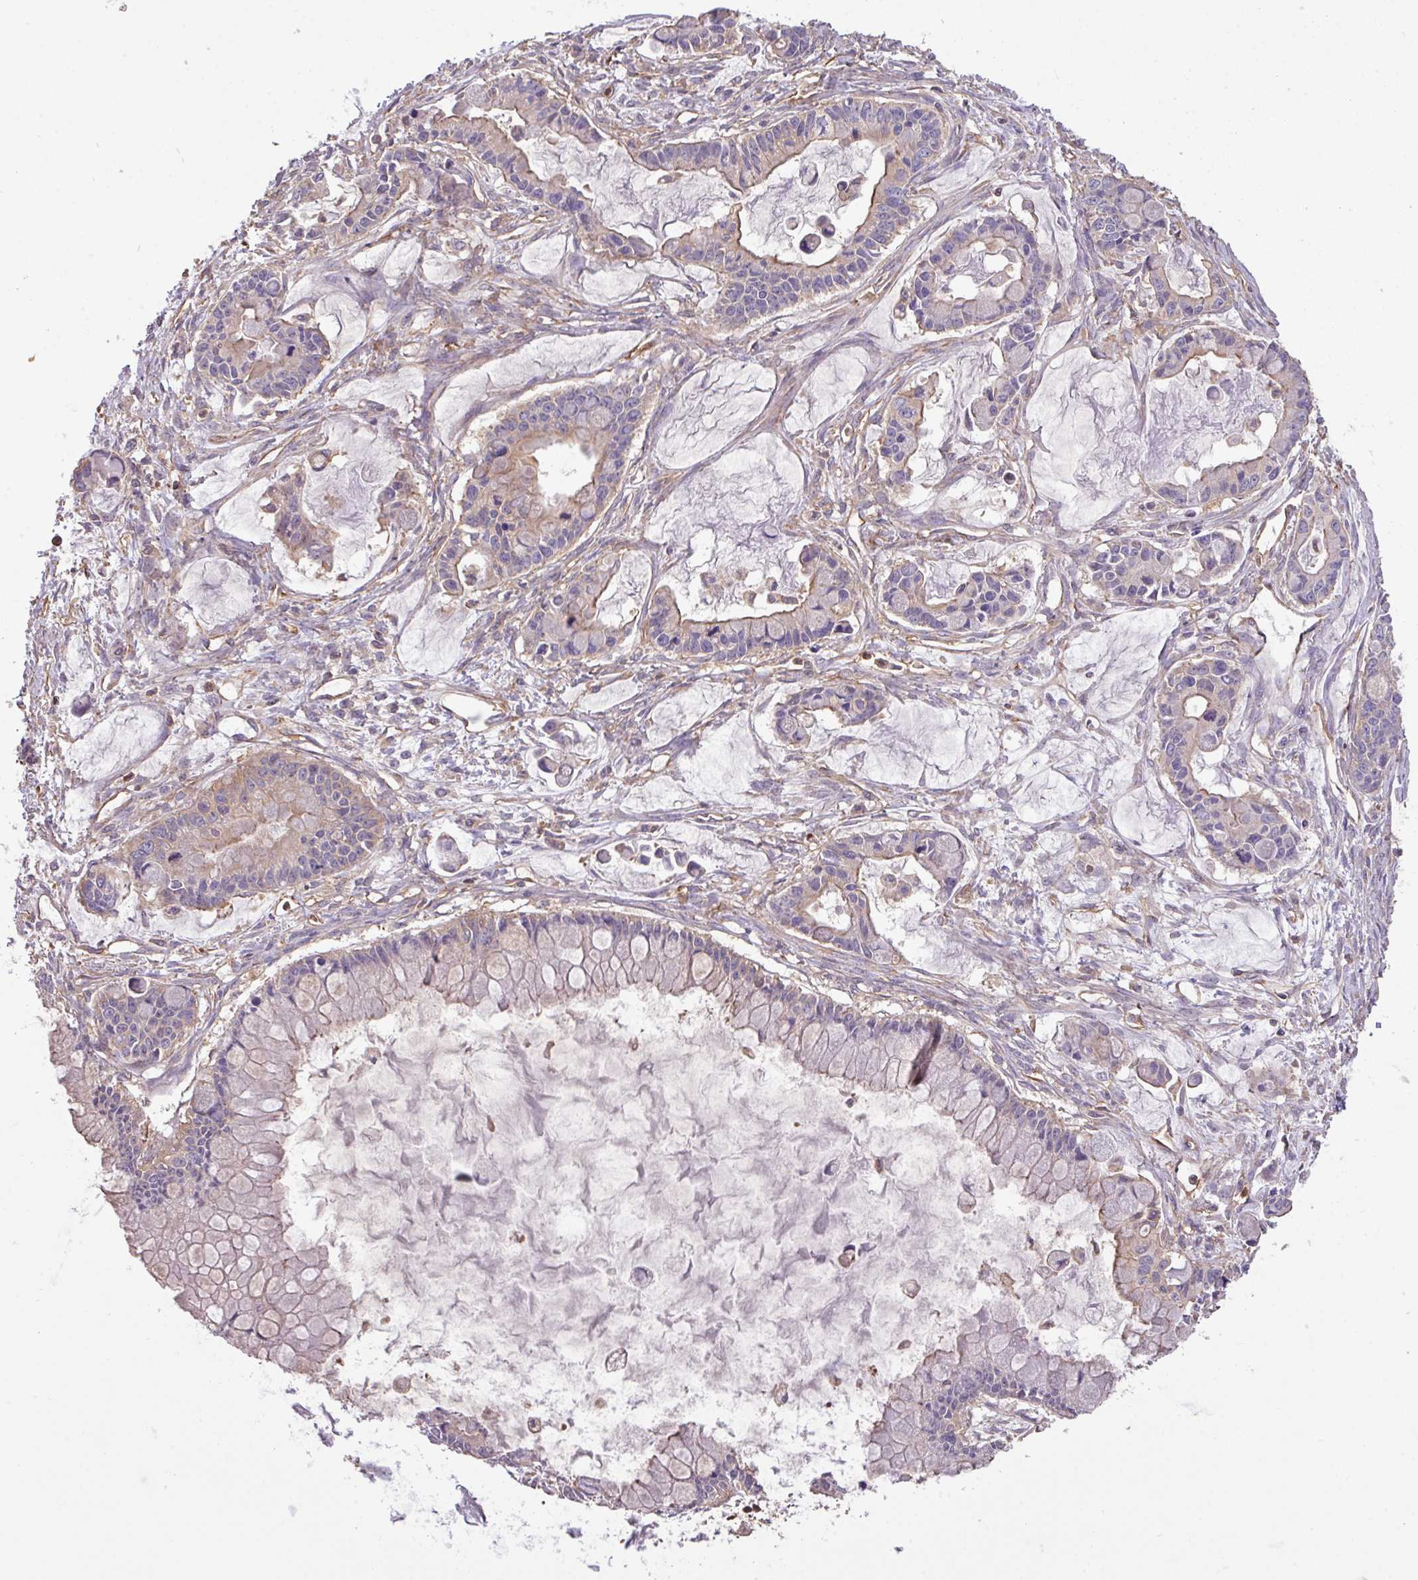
{"staining": {"intensity": "weak", "quantity": "<25%", "location": "cytoplasmic/membranous"}, "tissue": "ovarian cancer", "cell_type": "Tumor cells", "image_type": "cancer", "snomed": [{"axis": "morphology", "description": "Cystadenocarcinoma, mucinous, NOS"}, {"axis": "topography", "description": "Ovary"}], "caption": "The photomicrograph shows no significant staining in tumor cells of ovarian cancer (mucinous cystadenocarcinoma).", "gene": "CALML4", "patient": {"sex": "female", "age": 63}}